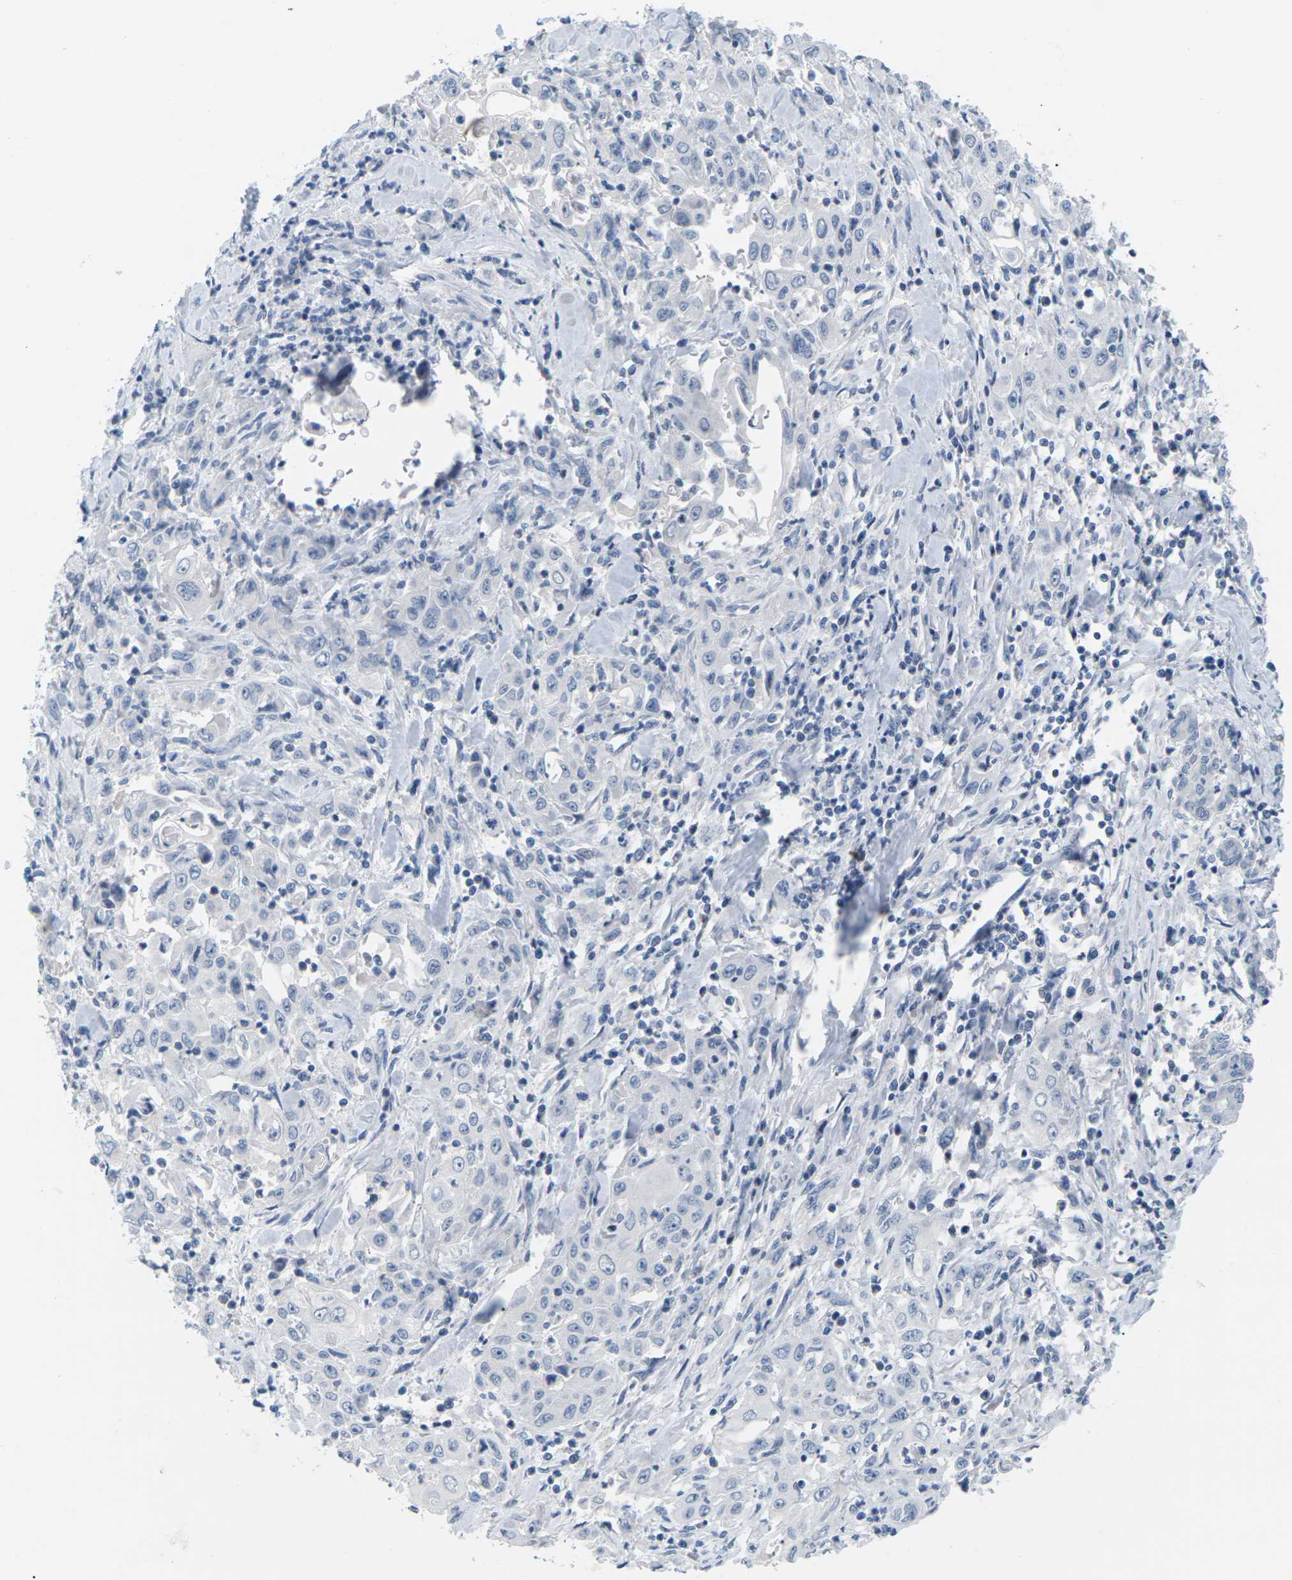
{"staining": {"intensity": "negative", "quantity": "none", "location": "none"}, "tissue": "pancreatic cancer", "cell_type": "Tumor cells", "image_type": "cancer", "snomed": [{"axis": "morphology", "description": "Adenocarcinoma, NOS"}, {"axis": "topography", "description": "Pancreas"}], "caption": "Tumor cells show no significant protein positivity in pancreatic cancer.", "gene": "SLC12A1", "patient": {"sex": "male", "age": 70}}